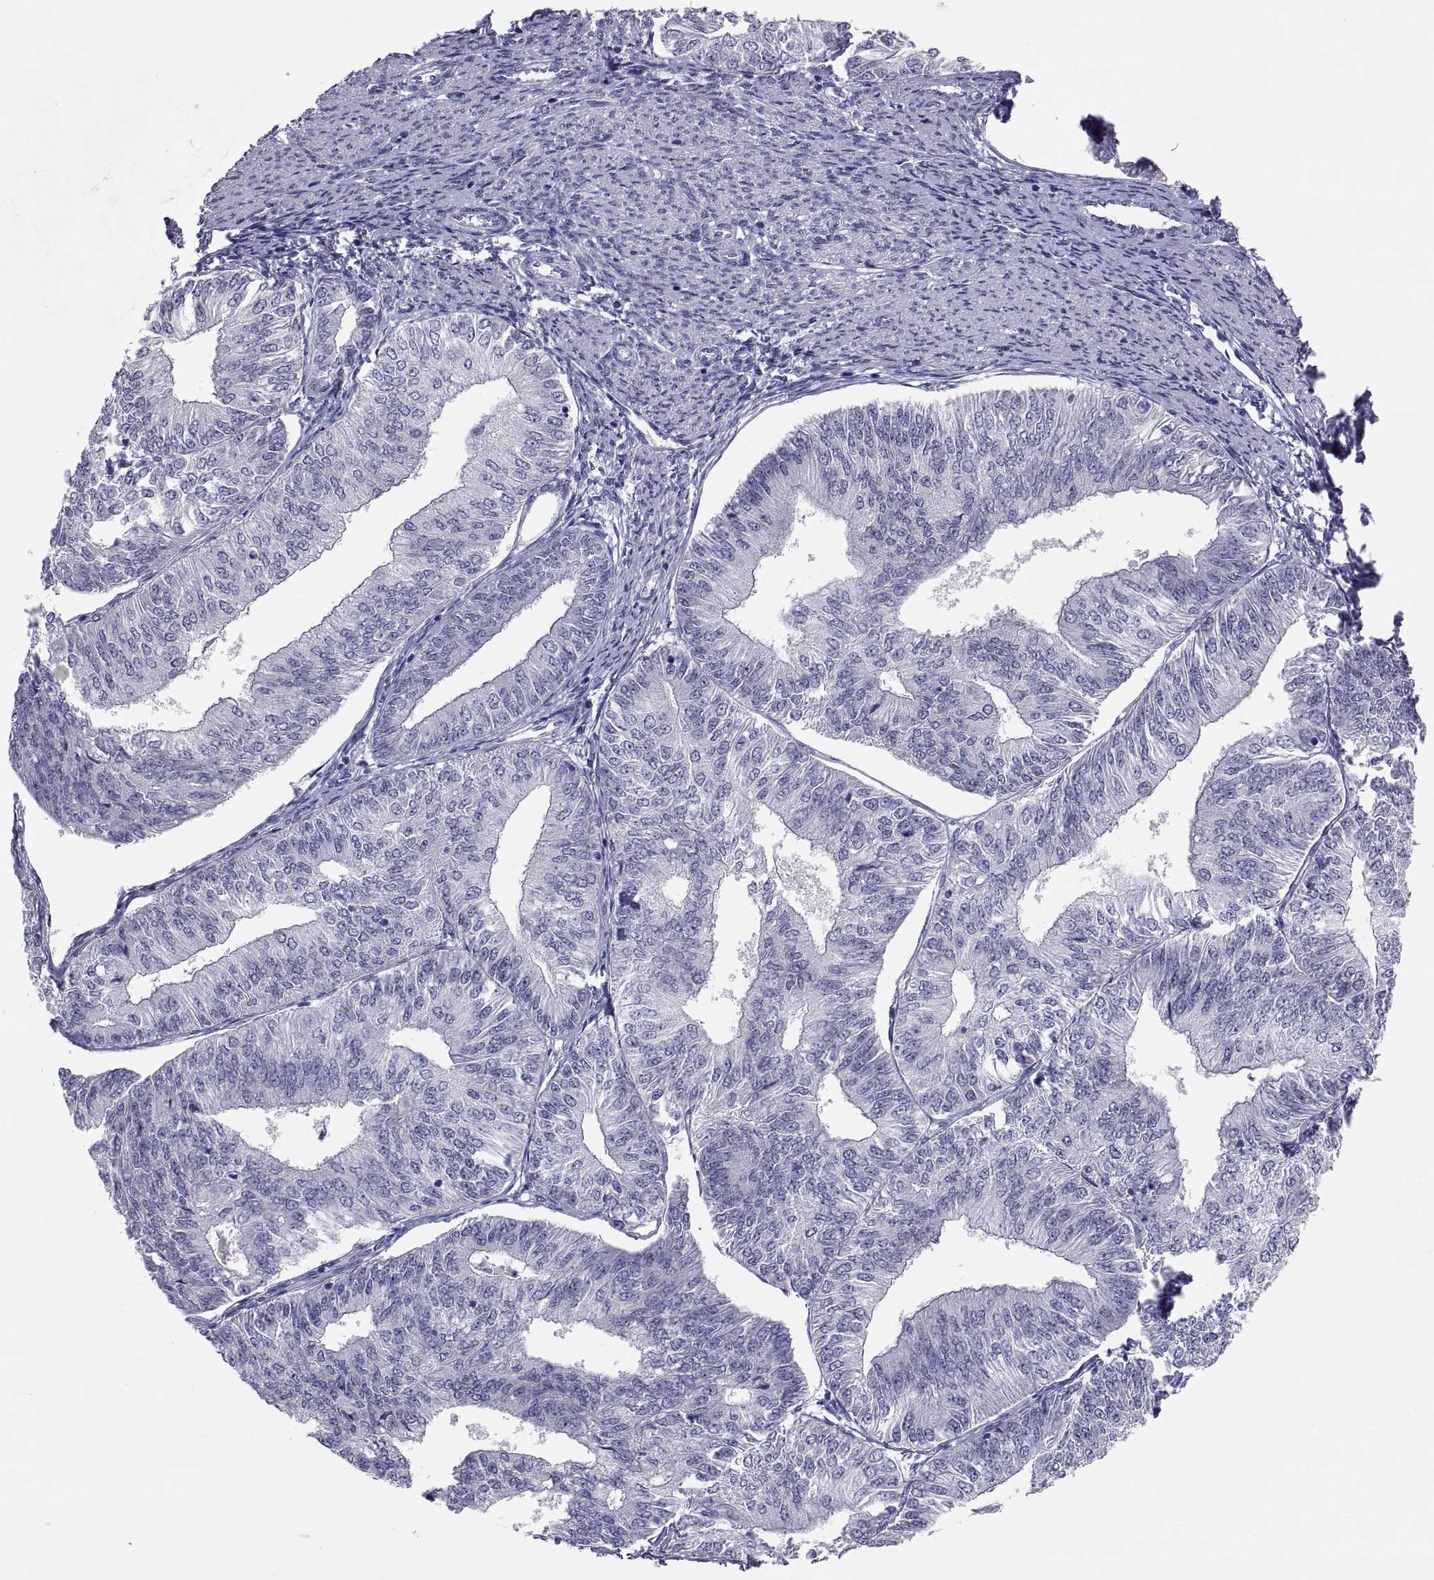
{"staining": {"intensity": "negative", "quantity": "none", "location": "none"}, "tissue": "endometrial cancer", "cell_type": "Tumor cells", "image_type": "cancer", "snomed": [{"axis": "morphology", "description": "Adenocarcinoma, NOS"}, {"axis": "topography", "description": "Endometrium"}], "caption": "Tumor cells show no significant protein expression in endometrial adenocarcinoma.", "gene": "FAM170A", "patient": {"sex": "female", "age": 58}}